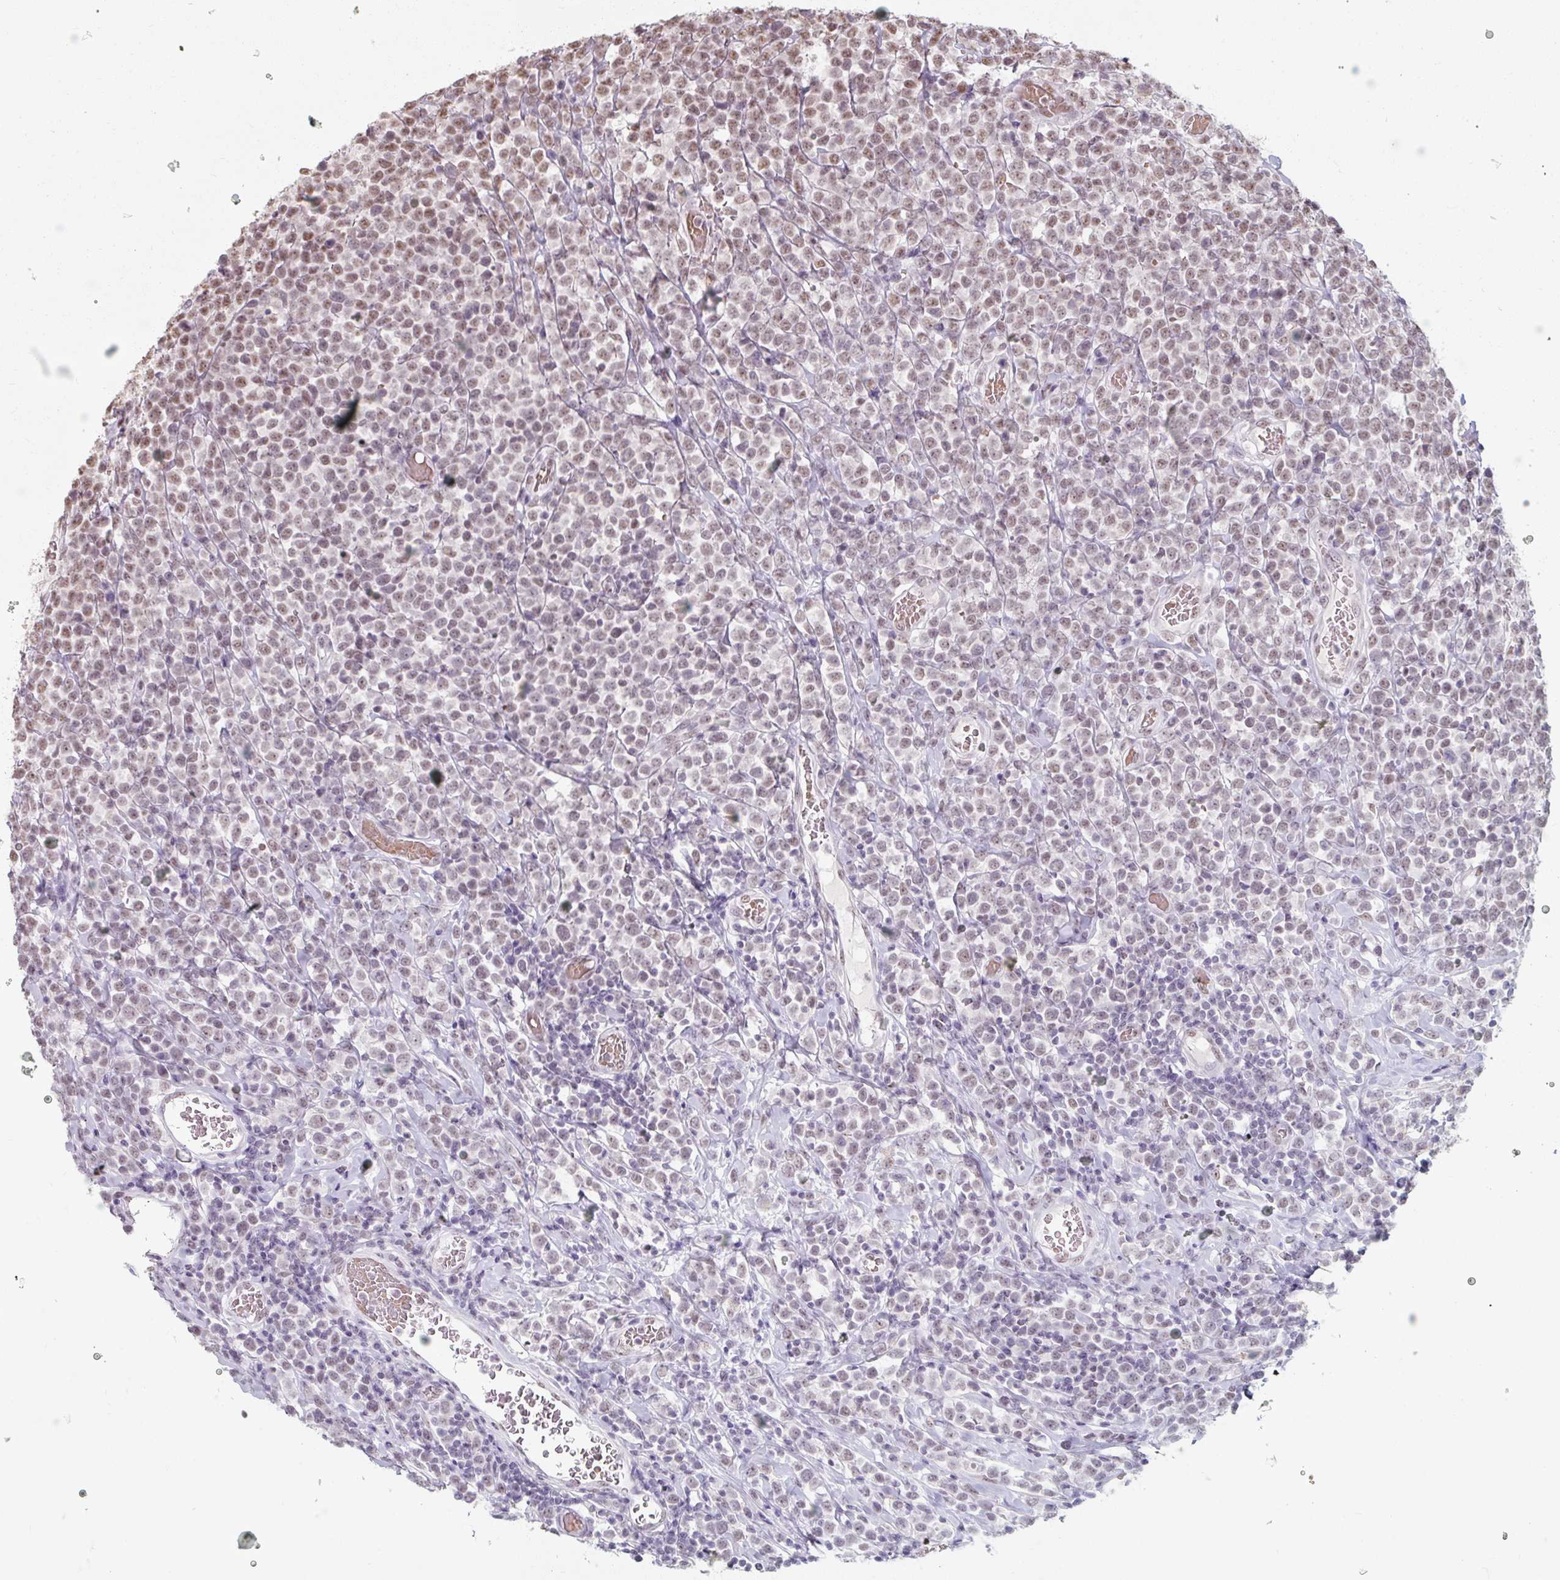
{"staining": {"intensity": "moderate", "quantity": "<25%", "location": "nuclear"}, "tissue": "lymphoma", "cell_type": "Tumor cells", "image_type": "cancer", "snomed": [{"axis": "morphology", "description": "Malignant lymphoma, non-Hodgkin's type, High grade"}, {"axis": "topography", "description": "Soft tissue"}], "caption": "Lymphoma stained with a brown dye displays moderate nuclear positive expression in approximately <25% of tumor cells.", "gene": "ZFTRAF1", "patient": {"sex": "female", "age": 56}}